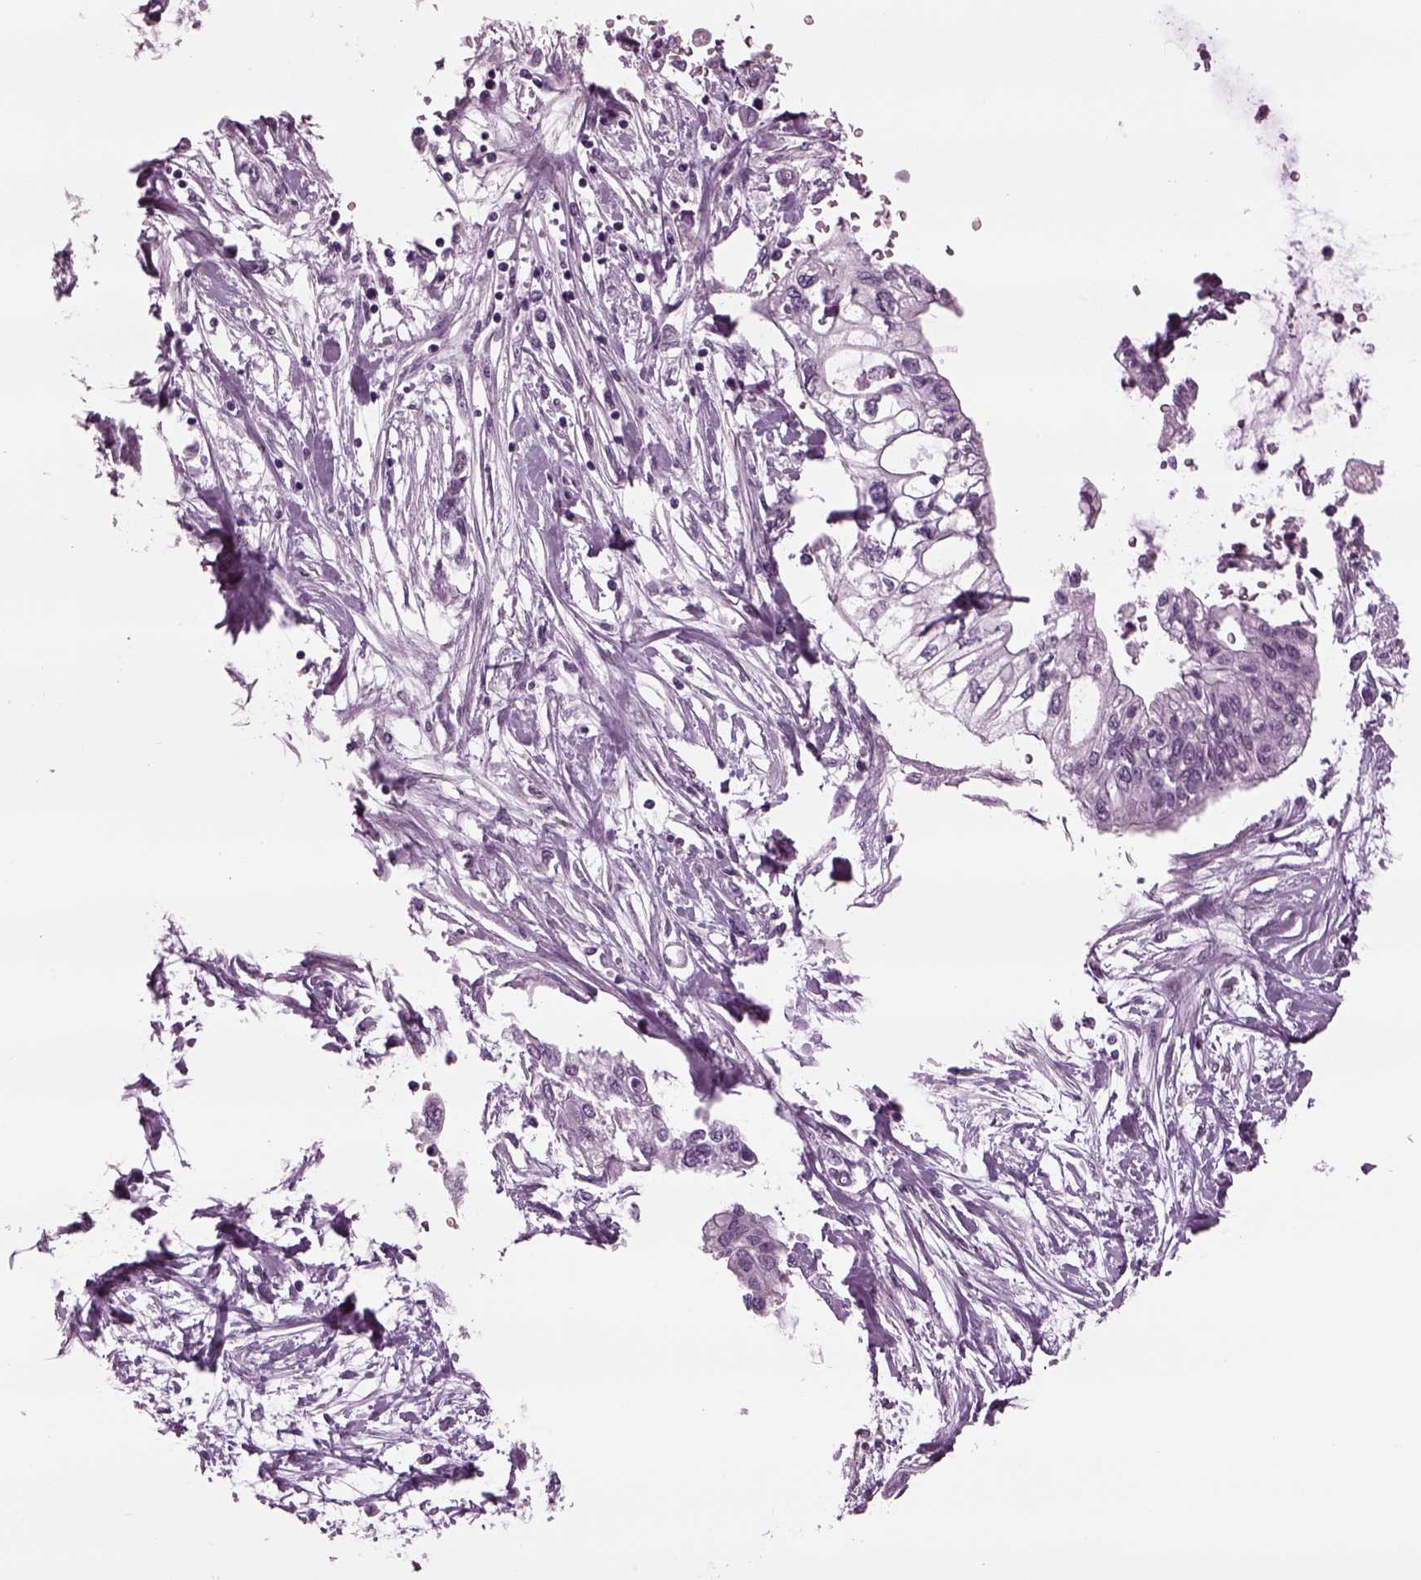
{"staining": {"intensity": "negative", "quantity": "none", "location": "none"}, "tissue": "pancreatic cancer", "cell_type": "Tumor cells", "image_type": "cancer", "snomed": [{"axis": "morphology", "description": "Adenocarcinoma, NOS"}, {"axis": "topography", "description": "Pancreas"}], "caption": "This micrograph is of adenocarcinoma (pancreatic) stained with immunohistochemistry (IHC) to label a protein in brown with the nuclei are counter-stained blue. There is no expression in tumor cells. (Brightfield microscopy of DAB (3,3'-diaminobenzidine) immunohistochemistry (IHC) at high magnification).", "gene": "TPPP2", "patient": {"sex": "female", "age": 77}}